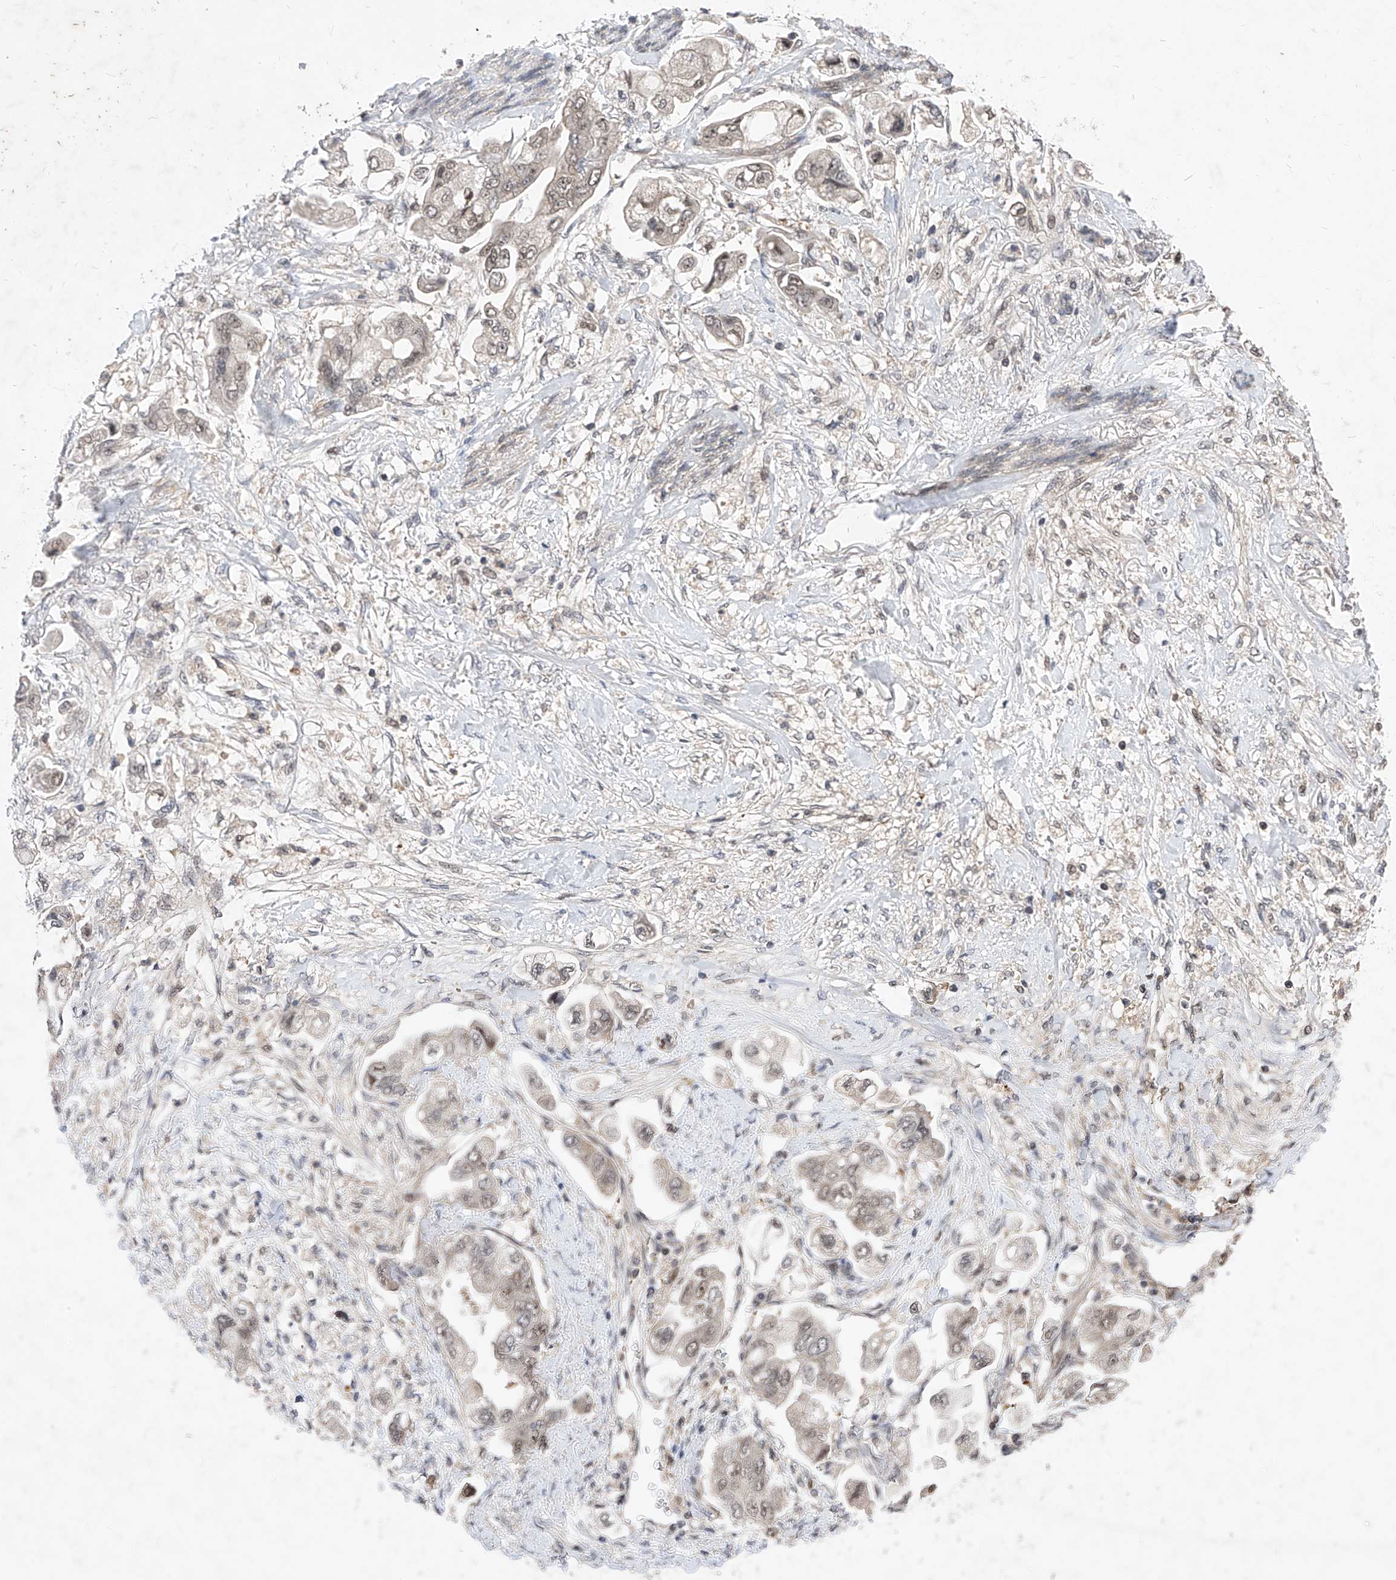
{"staining": {"intensity": "weak", "quantity": ">75%", "location": "nuclear"}, "tissue": "stomach cancer", "cell_type": "Tumor cells", "image_type": "cancer", "snomed": [{"axis": "morphology", "description": "Adenocarcinoma, NOS"}, {"axis": "topography", "description": "Stomach"}], "caption": "Immunohistochemical staining of stomach cancer shows weak nuclear protein positivity in approximately >75% of tumor cells. (DAB (3,3'-diaminobenzidine) IHC, brown staining for protein, blue staining for nuclei).", "gene": "LGR4", "patient": {"sex": "male", "age": 62}}